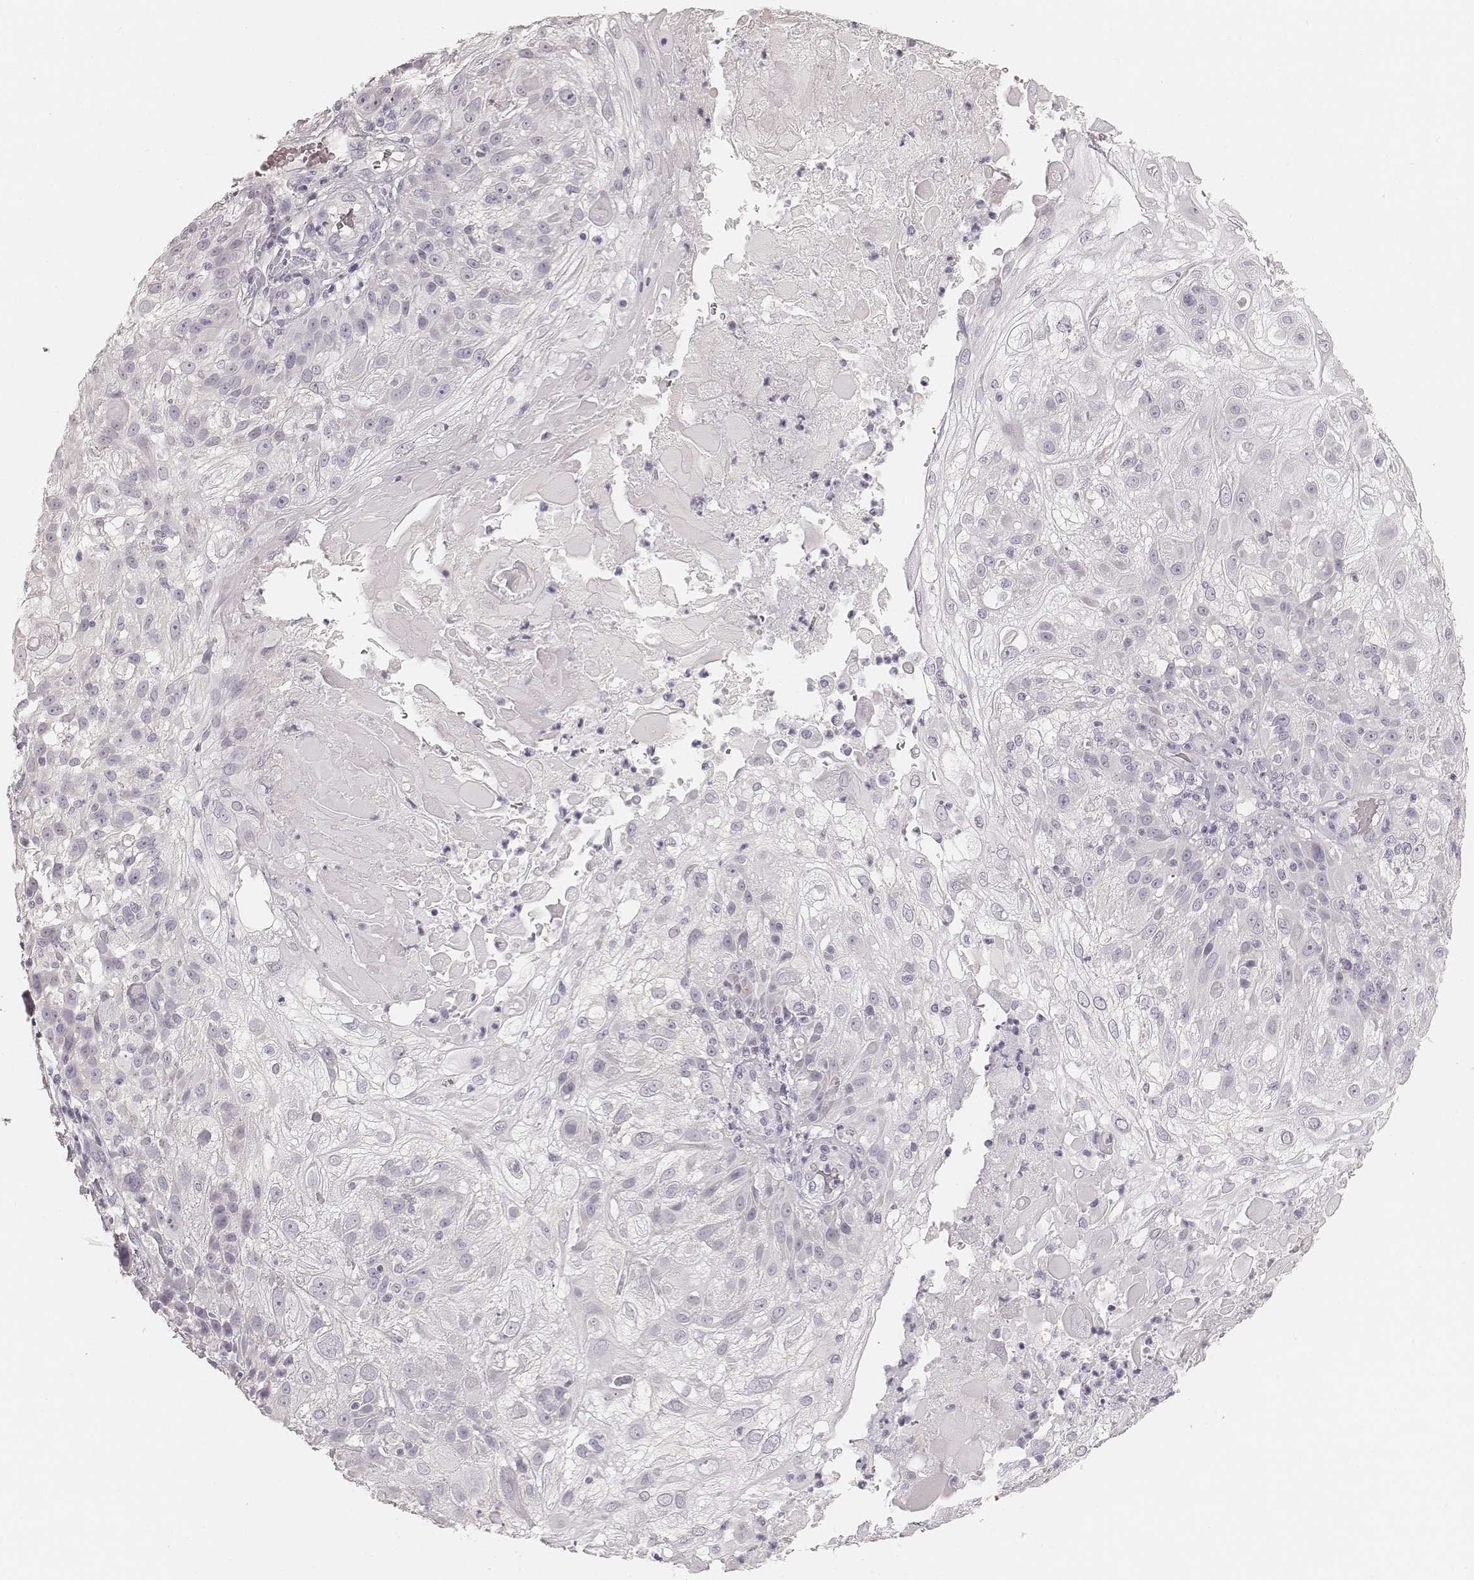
{"staining": {"intensity": "negative", "quantity": "none", "location": "none"}, "tissue": "skin cancer", "cell_type": "Tumor cells", "image_type": "cancer", "snomed": [{"axis": "morphology", "description": "Normal tissue, NOS"}, {"axis": "morphology", "description": "Squamous cell carcinoma, NOS"}, {"axis": "topography", "description": "Skin"}], "caption": "The immunohistochemistry (IHC) image has no significant expression in tumor cells of skin cancer (squamous cell carcinoma) tissue.", "gene": "HNF4G", "patient": {"sex": "female", "age": 83}}